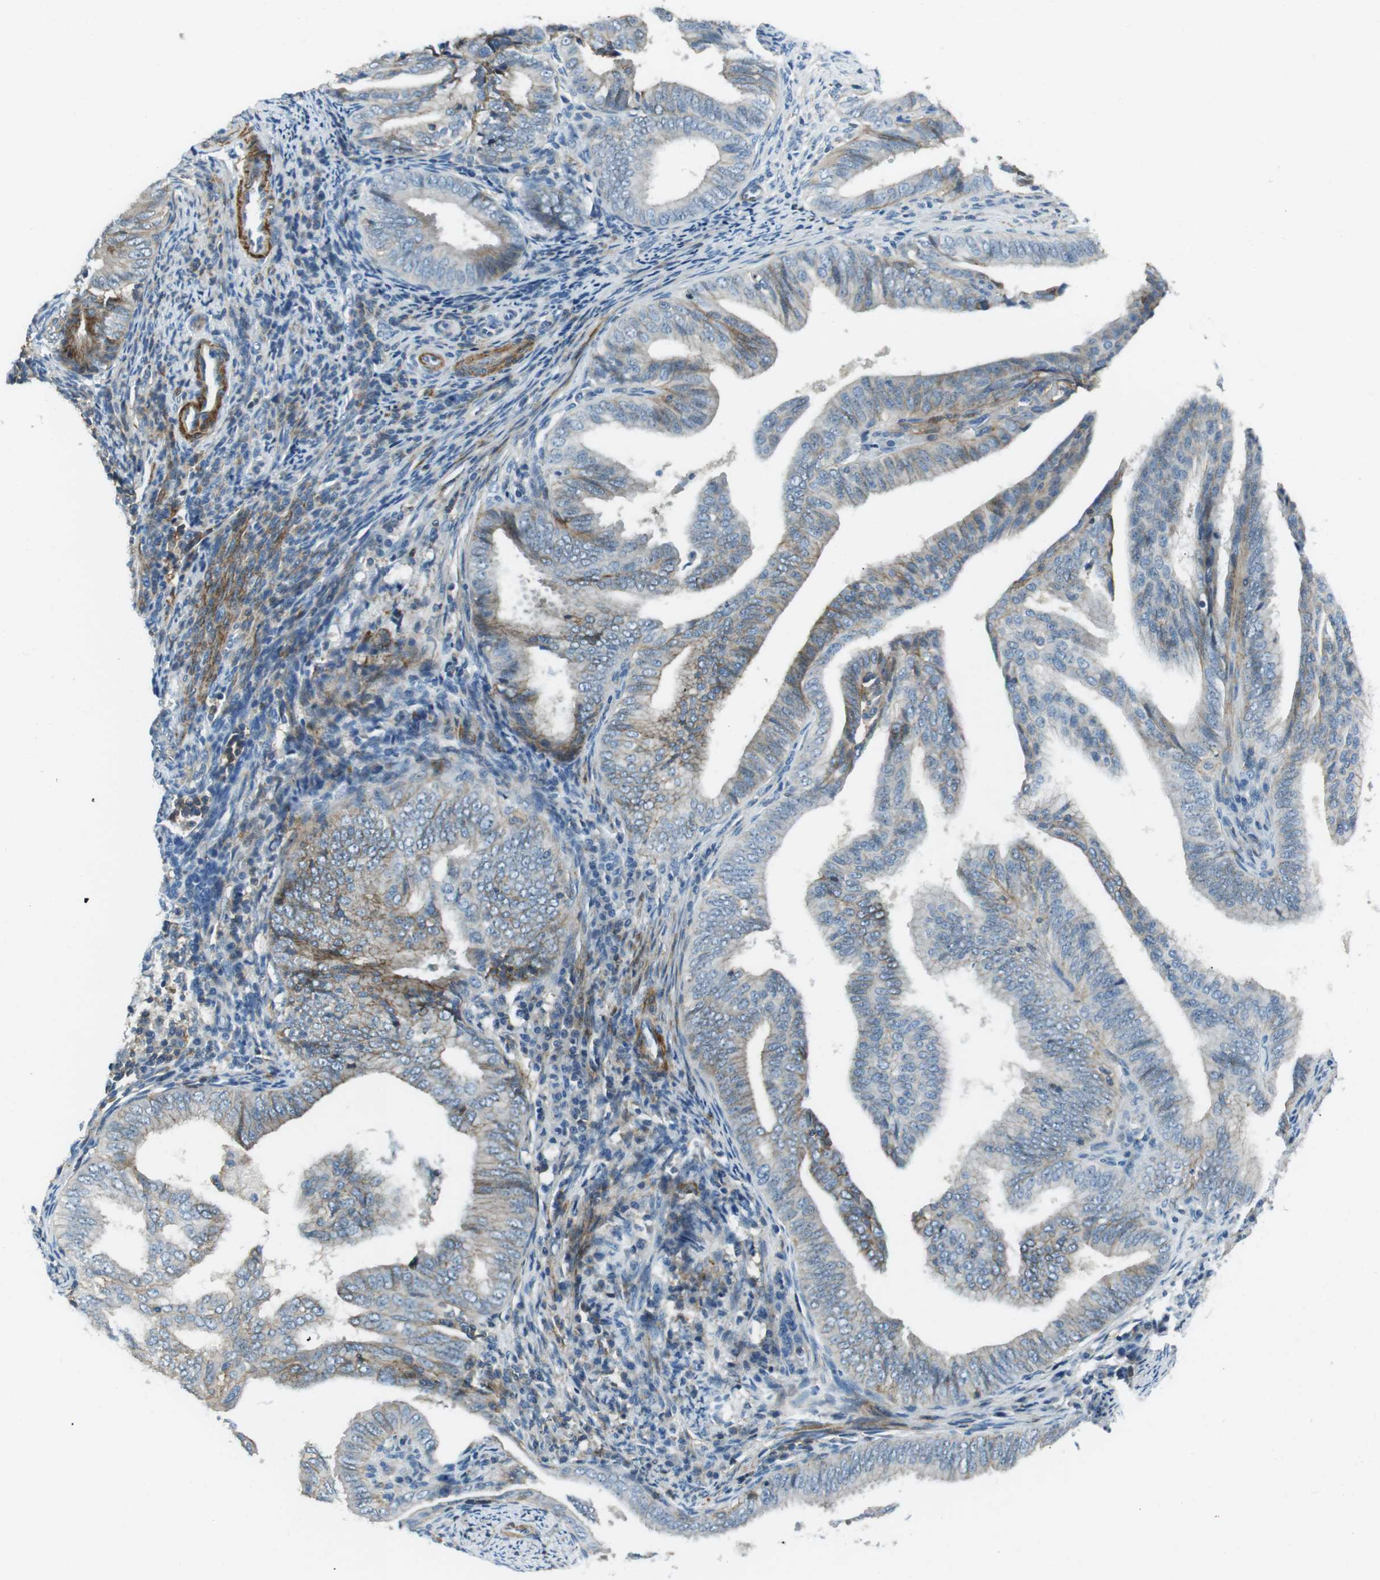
{"staining": {"intensity": "moderate", "quantity": "25%-75%", "location": "cytoplasmic/membranous"}, "tissue": "endometrial cancer", "cell_type": "Tumor cells", "image_type": "cancer", "snomed": [{"axis": "morphology", "description": "Adenocarcinoma, NOS"}, {"axis": "topography", "description": "Endometrium"}], "caption": "Immunohistochemistry (IHC) photomicrograph of human endometrial cancer (adenocarcinoma) stained for a protein (brown), which exhibits medium levels of moderate cytoplasmic/membranous staining in about 25%-75% of tumor cells.", "gene": "ARVCF", "patient": {"sex": "female", "age": 58}}